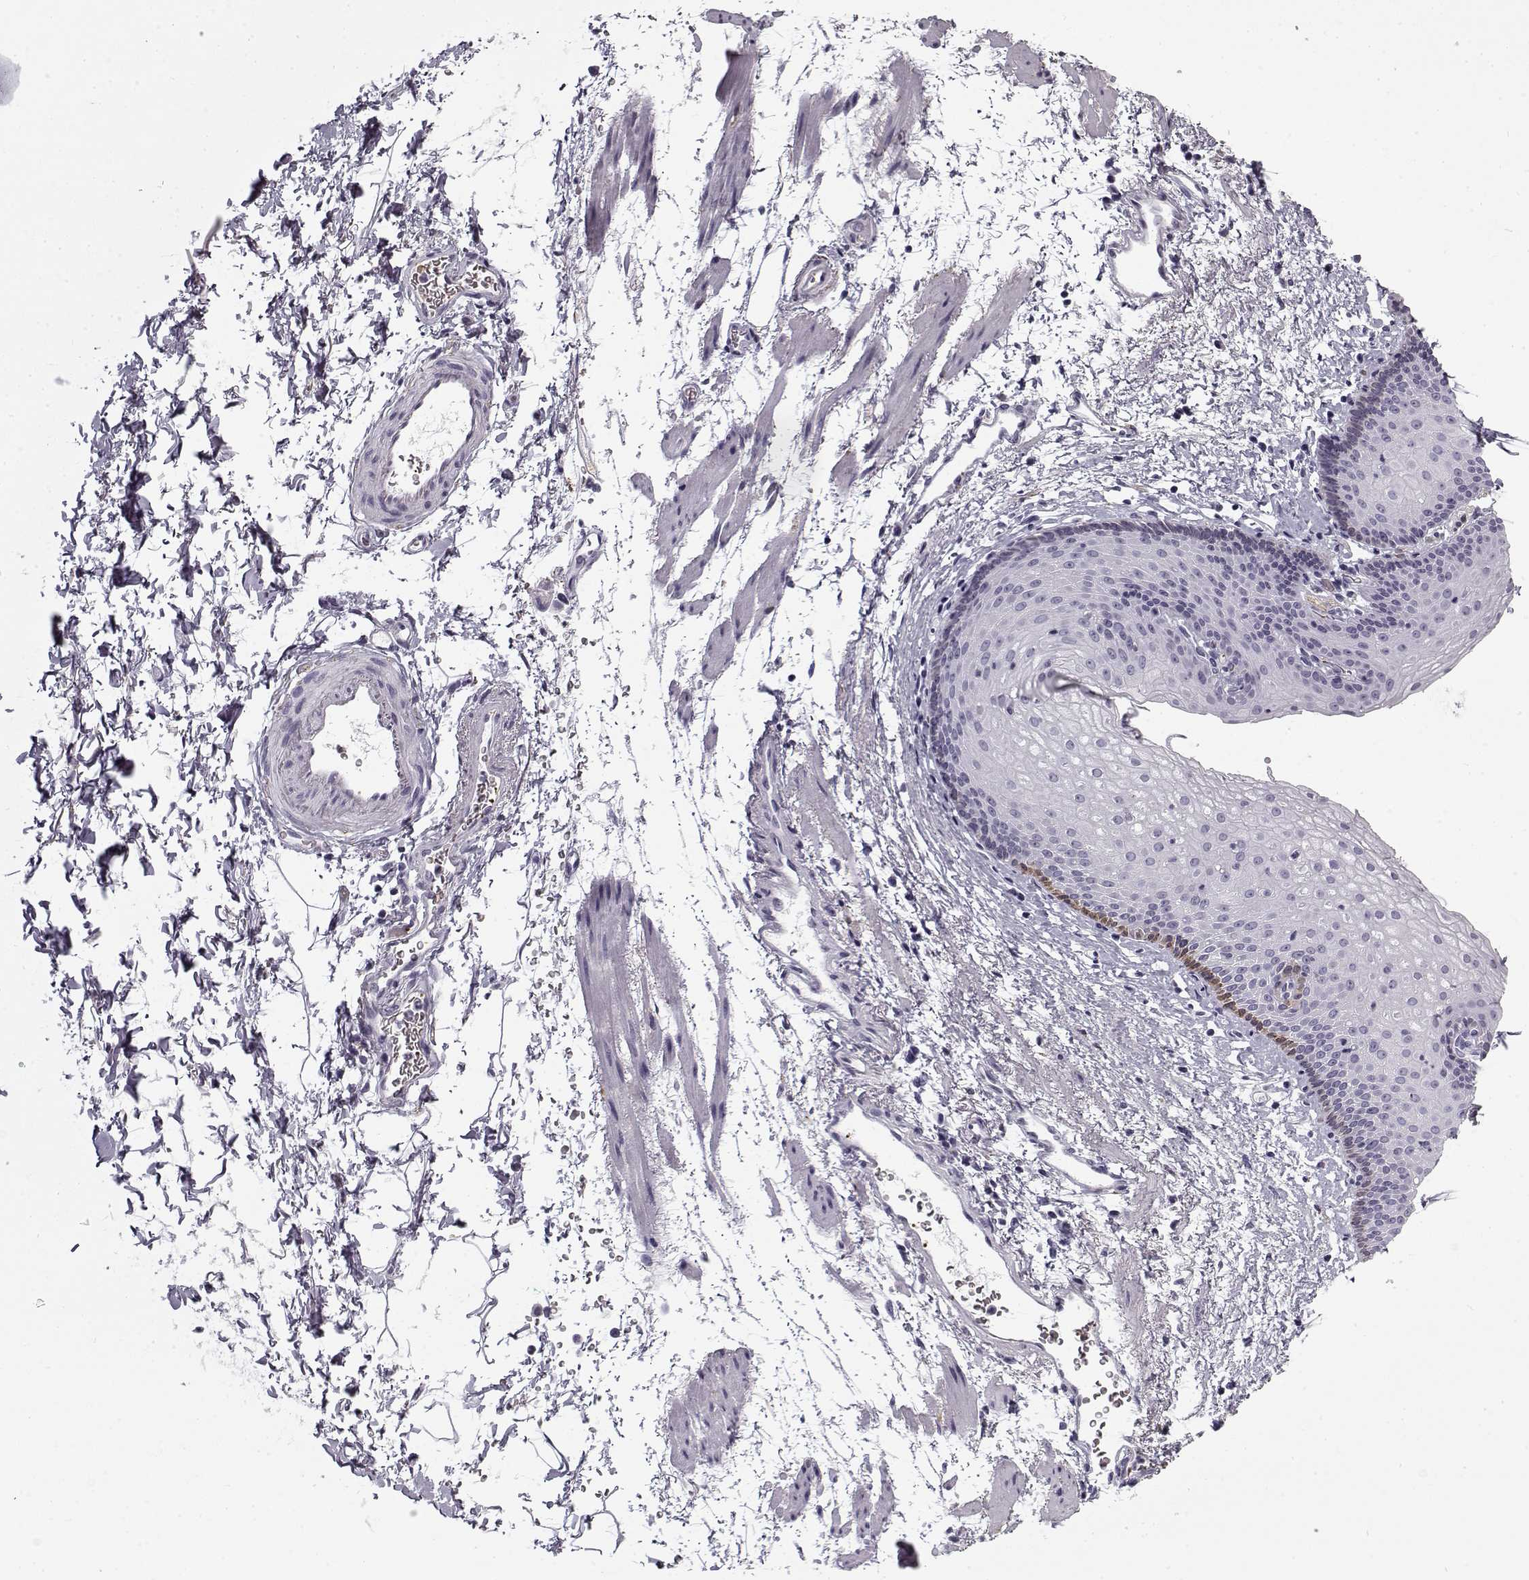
{"staining": {"intensity": "negative", "quantity": "none", "location": "none"}, "tissue": "esophagus", "cell_type": "Squamous epithelial cells", "image_type": "normal", "snomed": [{"axis": "morphology", "description": "Normal tissue, NOS"}, {"axis": "topography", "description": "Esophagus"}], "caption": "Immunohistochemistry image of benign human esophagus stained for a protein (brown), which displays no staining in squamous epithelial cells. (IHC, brightfield microscopy, high magnification).", "gene": "SNCA", "patient": {"sex": "female", "age": 64}}